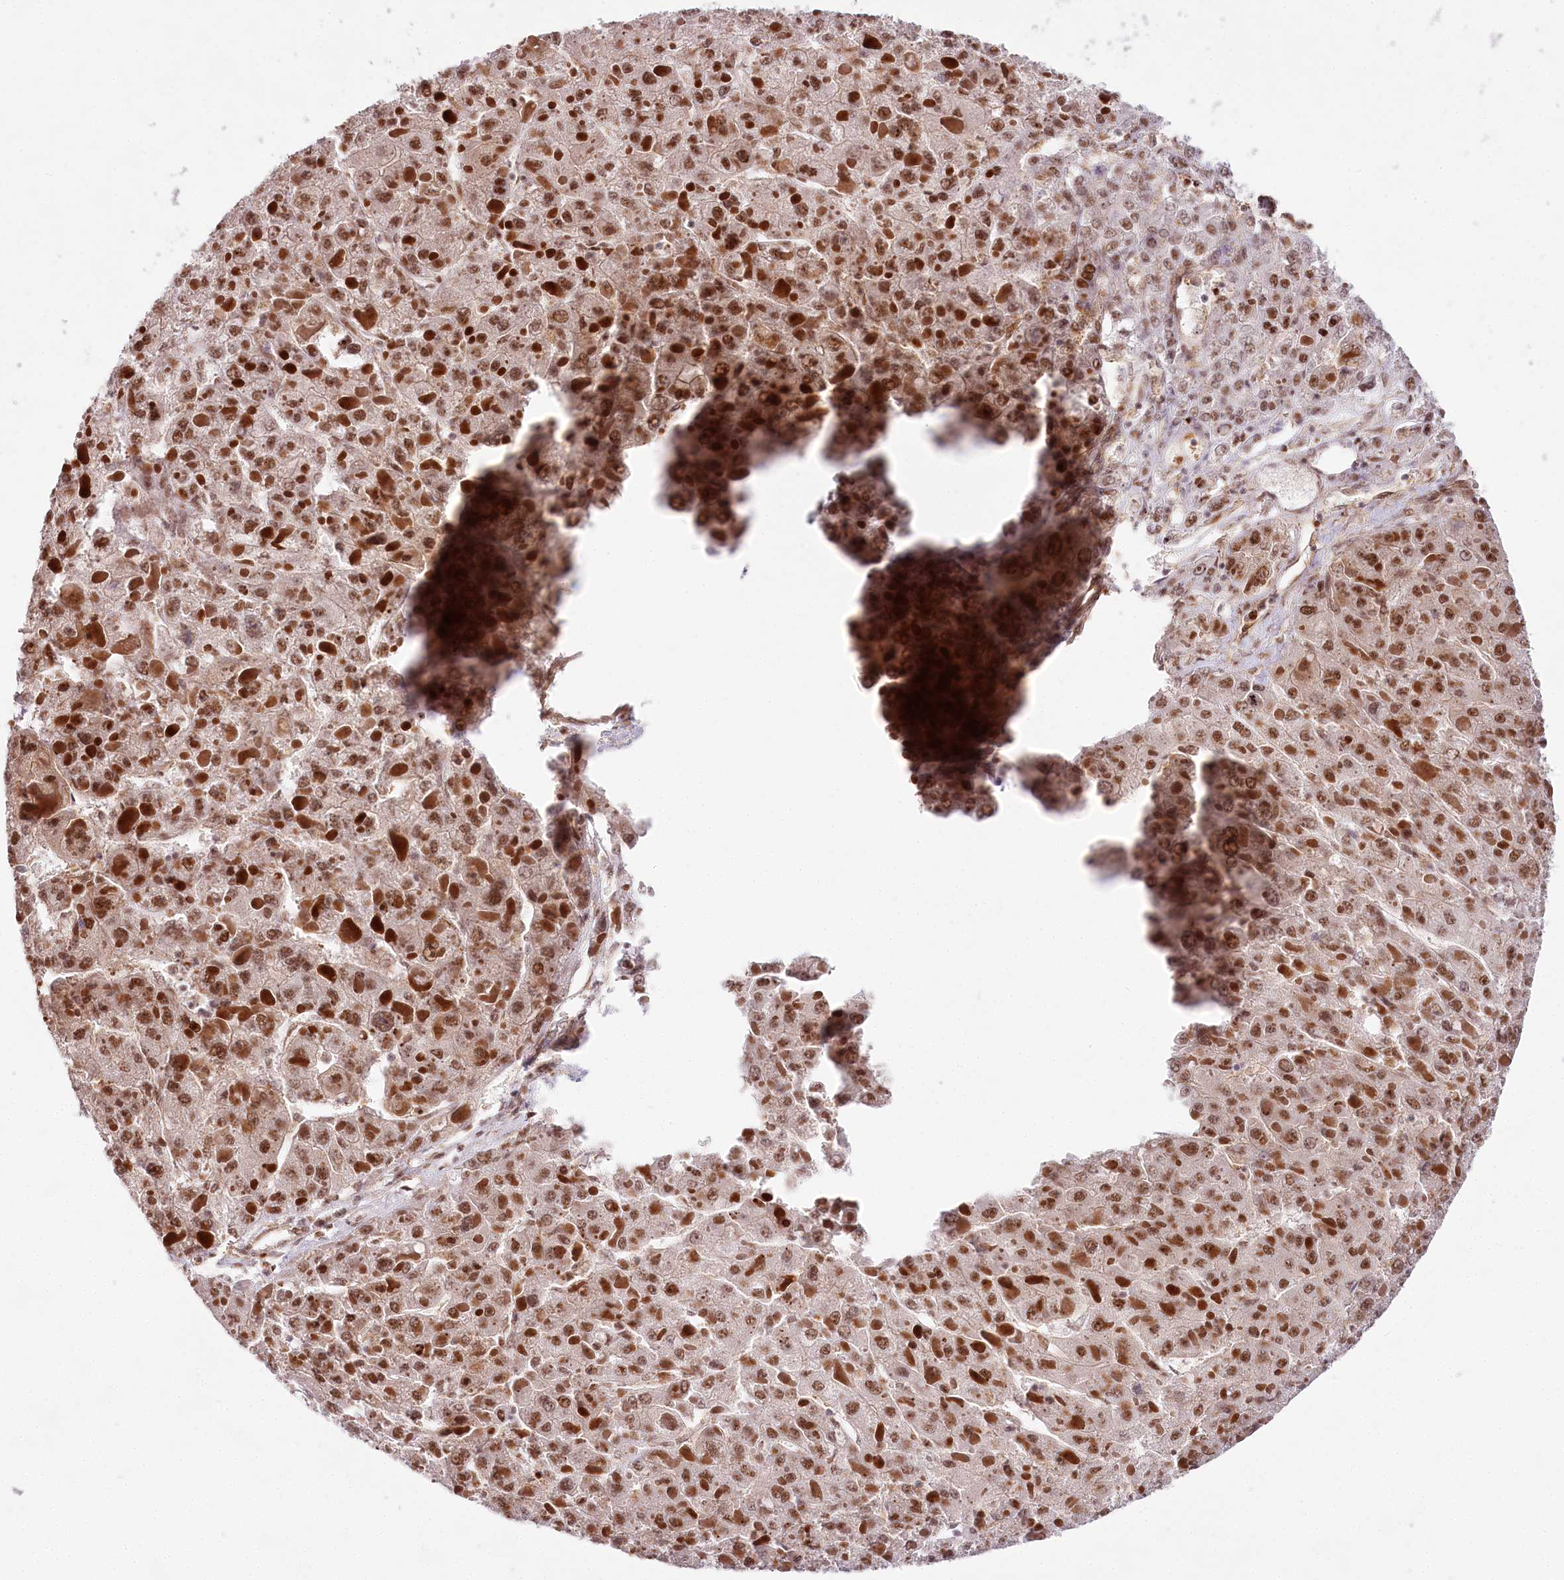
{"staining": {"intensity": "moderate", "quantity": ">75%", "location": "nuclear"}, "tissue": "liver cancer", "cell_type": "Tumor cells", "image_type": "cancer", "snomed": [{"axis": "morphology", "description": "Carcinoma, Hepatocellular, NOS"}, {"axis": "topography", "description": "Liver"}], "caption": "High-magnification brightfield microscopy of liver cancer (hepatocellular carcinoma) stained with DAB (3,3'-diaminobenzidine) (brown) and counterstained with hematoxylin (blue). tumor cells exhibit moderate nuclear positivity is identified in approximately>75% of cells. (Stains: DAB (3,3'-diaminobenzidine) in brown, nuclei in blue, Microscopy: brightfield microscopy at high magnification).", "gene": "TUBGCP2", "patient": {"sex": "female", "age": 73}}